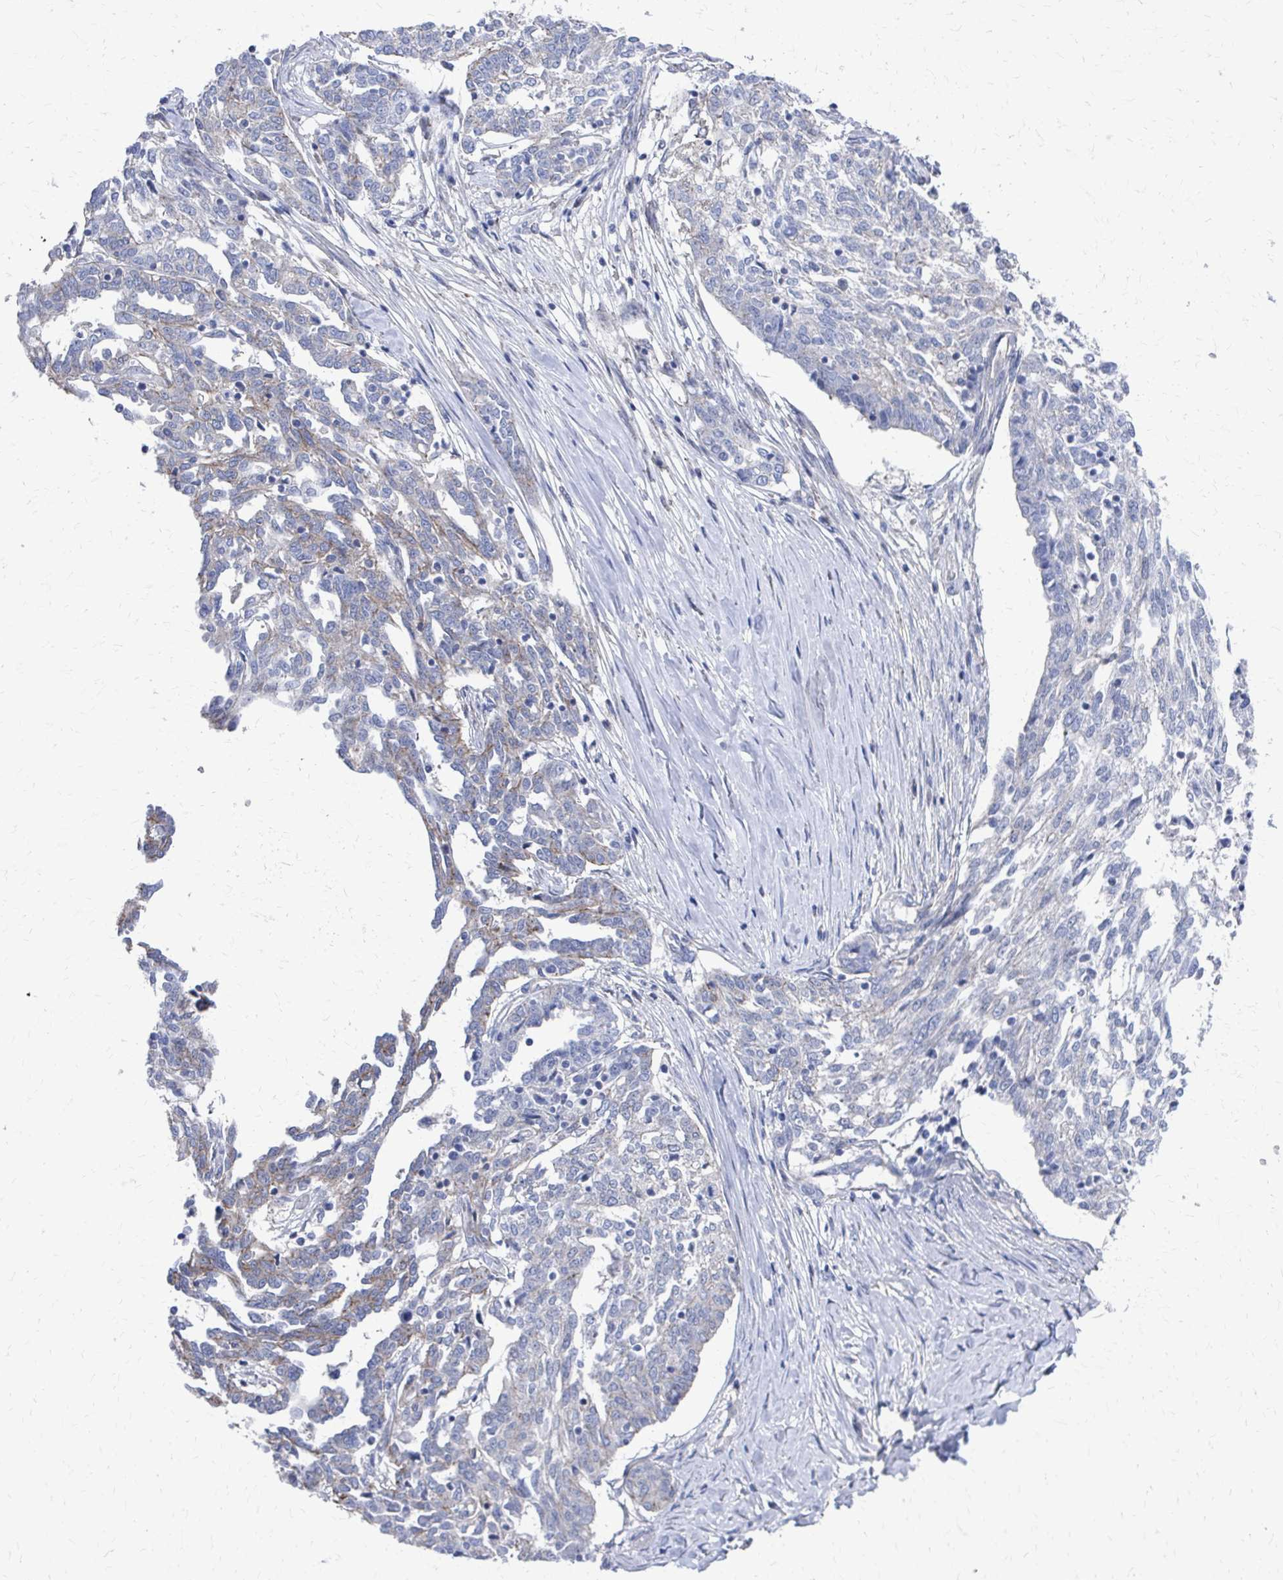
{"staining": {"intensity": "negative", "quantity": "none", "location": "none"}, "tissue": "ovarian cancer", "cell_type": "Tumor cells", "image_type": "cancer", "snomed": [{"axis": "morphology", "description": "Cystadenocarcinoma, serous, NOS"}, {"axis": "topography", "description": "Ovary"}], "caption": "High magnification brightfield microscopy of ovarian cancer stained with DAB (brown) and counterstained with hematoxylin (blue): tumor cells show no significant expression.", "gene": "PLEKHG7", "patient": {"sex": "female", "age": 67}}